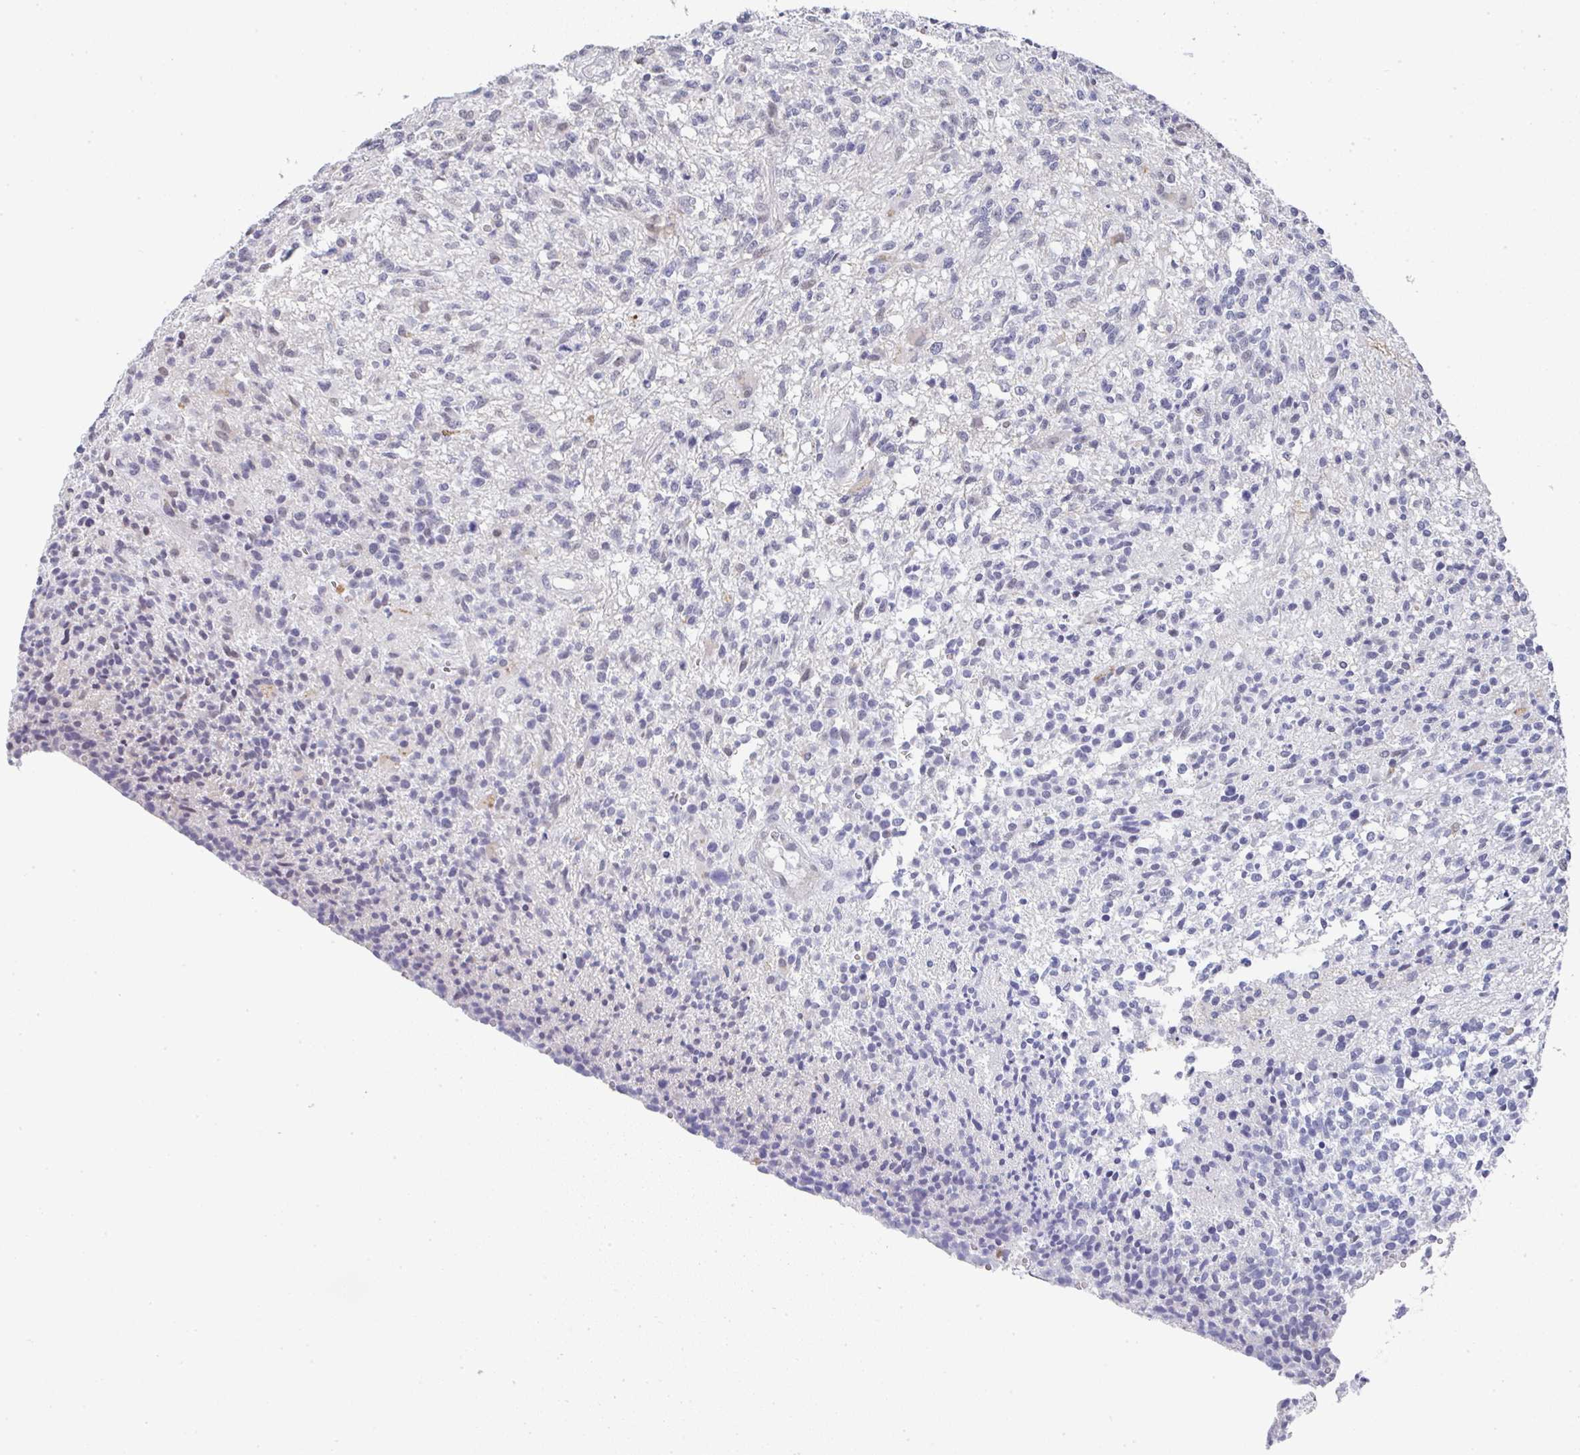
{"staining": {"intensity": "negative", "quantity": "none", "location": "none"}, "tissue": "glioma", "cell_type": "Tumor cells", "image_type": "cancer", "snomed": [{"axis": "morphology", "description": "Glioma, malignant, High grade"}, {"axis": "topography", "description": "Brain"}], "caption": "Immunohistochemistry of glioma exhibits no positivity in tumor cells. The staining is performed using DAB (3,3'-diaminobenzidine) brown chromogen with nuclei counter-stained in using hematoxylin.", "gene": "NCF1", "patient": {"sex": "male", "age": 56}}